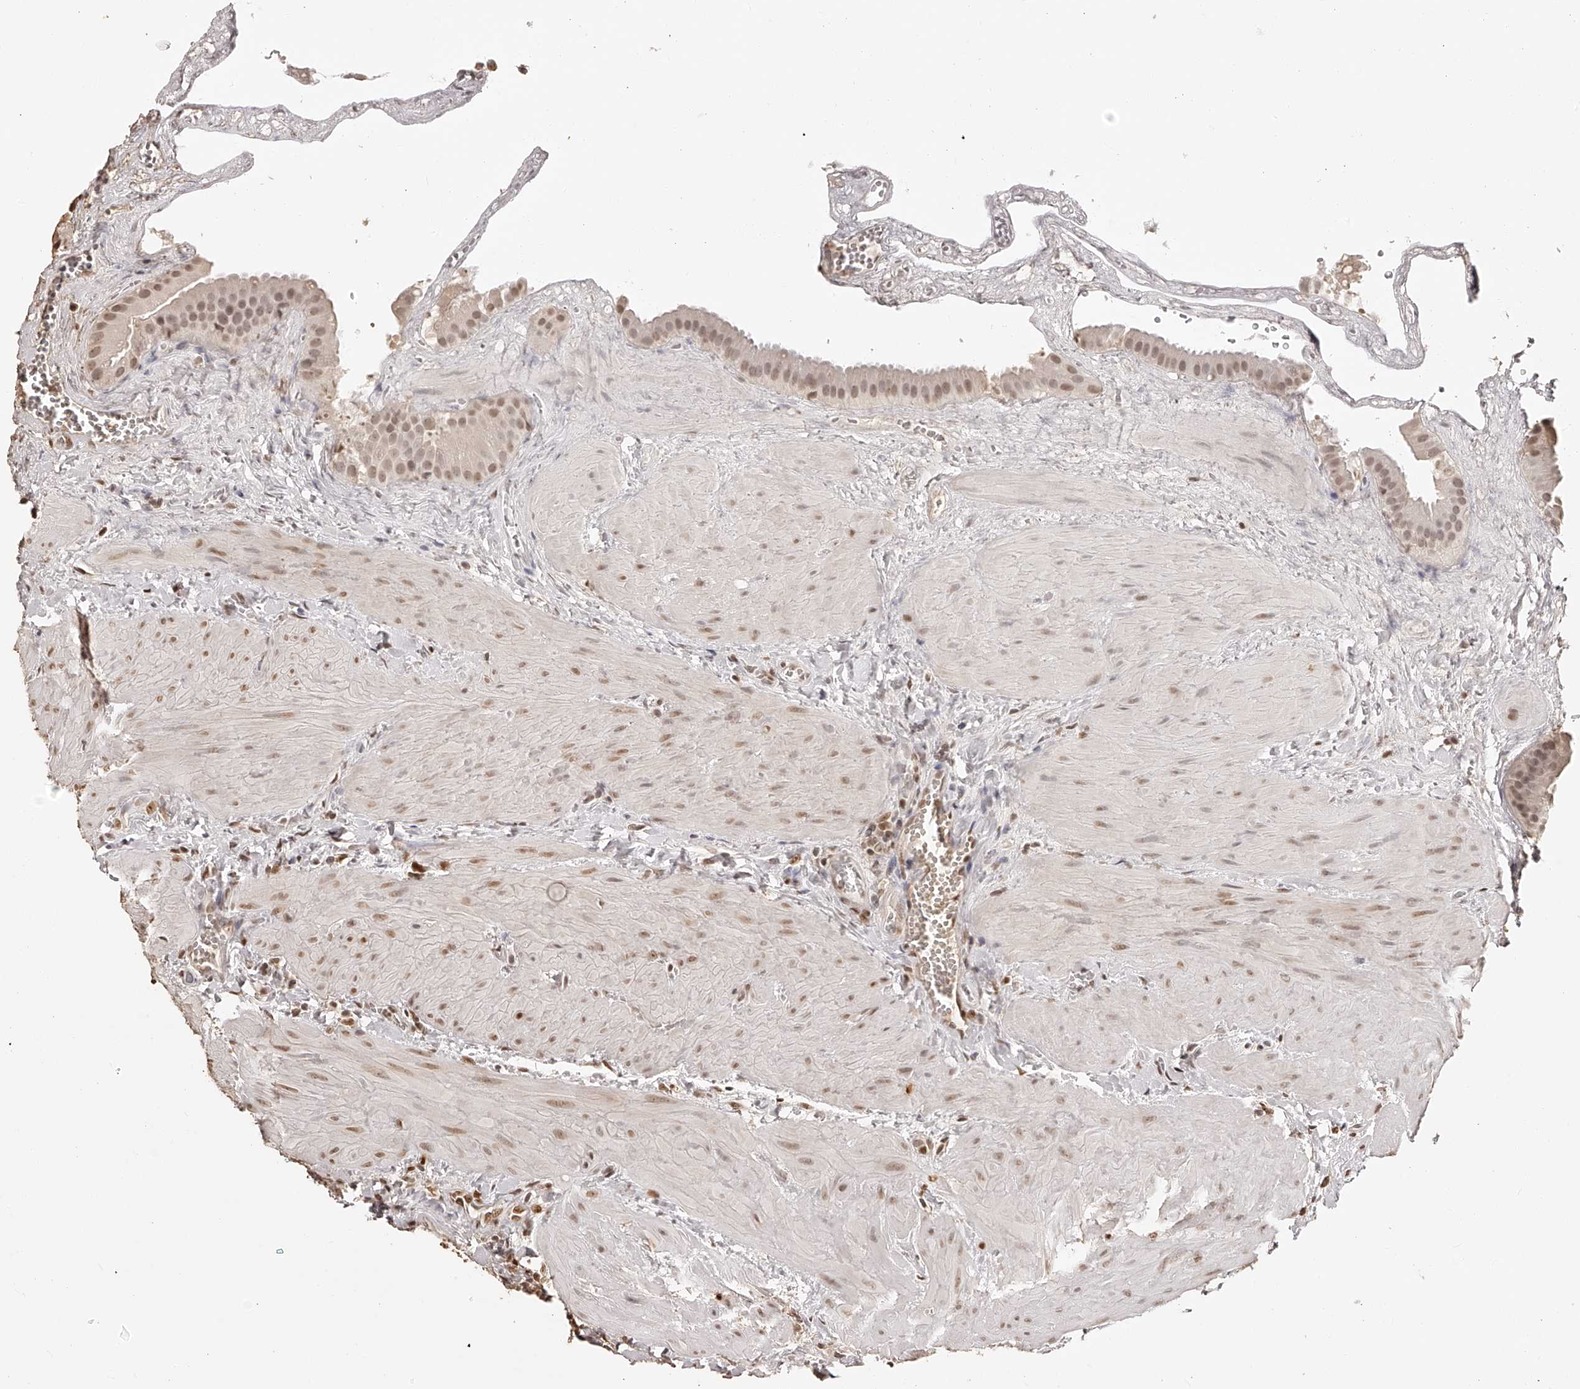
{"staining": {"intensity": "weak", "quantity": ">75%", "location": "nuclear"}, "tissue": "gallbladder", "cell_type": "Glandular cells", "image_type": "normal", "snomed": [{"axis": "morphology", "description": "Normal tissue, NOS"}, {"axis": "topography", "description": "Gallbladder"}], "caption": "Glandular cells display weak nuclear staining in about >75% of cells in normal gallbladder. (DAB (3,3'-diaminobenzidine) = brown stain, brightfield microscopy at high magnification).", "gene": "ZNF503", "patient": {"sex": "male", "age": 55}}